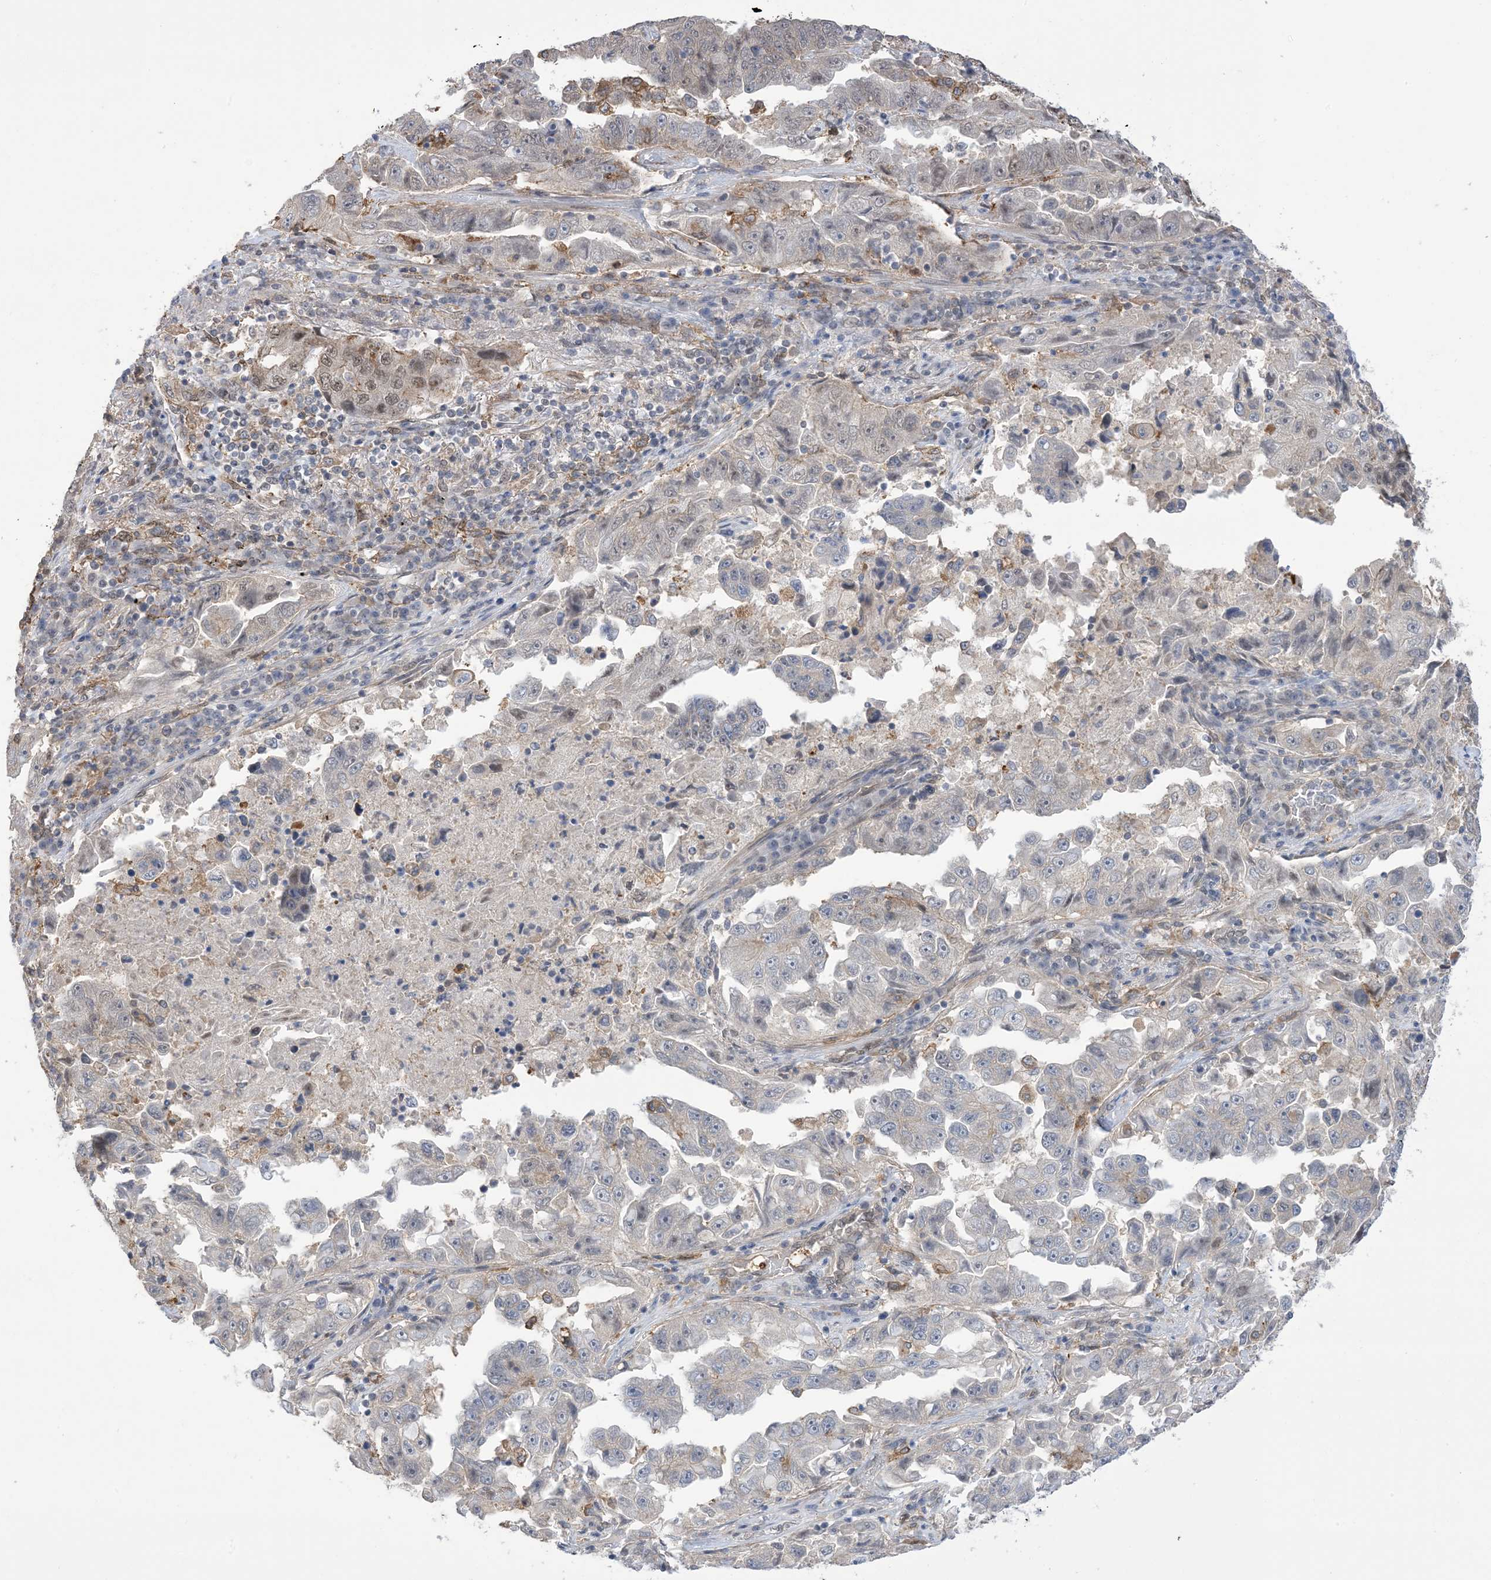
{"staining": {"intensity": "weak", "quantity": "<25%", "location": "nuclear"}, "tissue": "lung cancer", "cell_type": "Tumor cells", "image_type": "cancer", "snomed": [{"axis": "morphology", "description": "Adenocarcinoma, NOS"}, {"axis": "topography", "description": "Lung"}], "caption": "Protein analysis of adenocarcinoma (lung) exhibits no significant staining in tumor cells.", "gene": "ZNF8", "patient": {"sex": "female", "age": 51}}